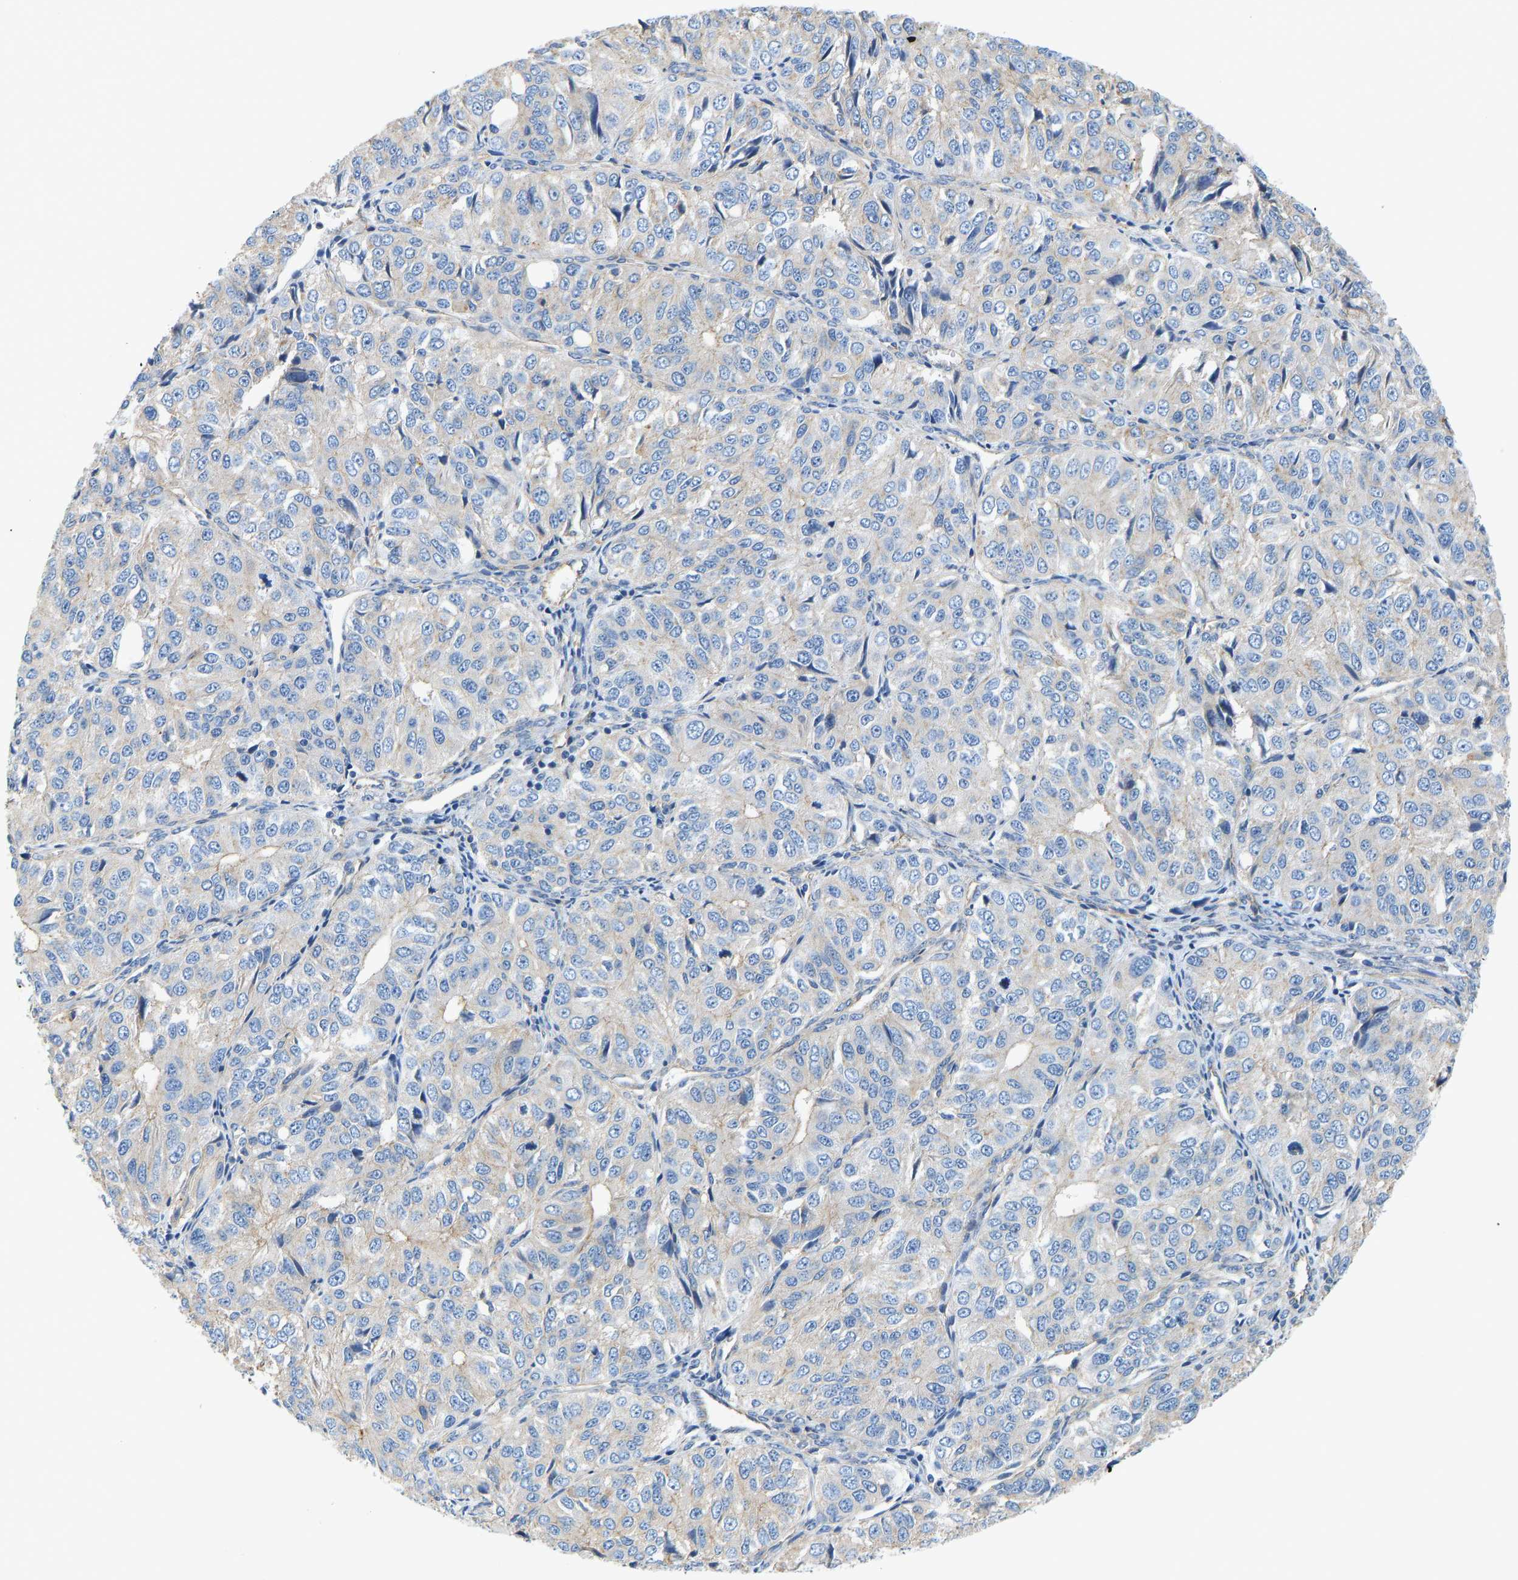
{"staining": {"intensity": "negative", "quantity": "none", "location": "none"}, "tissue": "ovarian cancer", "cell_type": "Tumor cells", "image_type": "cancer", "snomed": [{"axis": "morphology", "description": "Carcinoma, endometroid"}, {"axis": "topography", "description": "Ovary"}], "caption": "This image is of endometroid carcinoma (ovarian) stained with immunohistochemistry (IHC) to label a protein in brown with the nuclei are counter-stained blue. There is no expression in tumor cells. (Brightfield microscopy of DAB (3,3'-diaminobenzidine) IHC at high magnification).", "gene": "CHAD", "patient": {"sex": "female", "age": 51}}